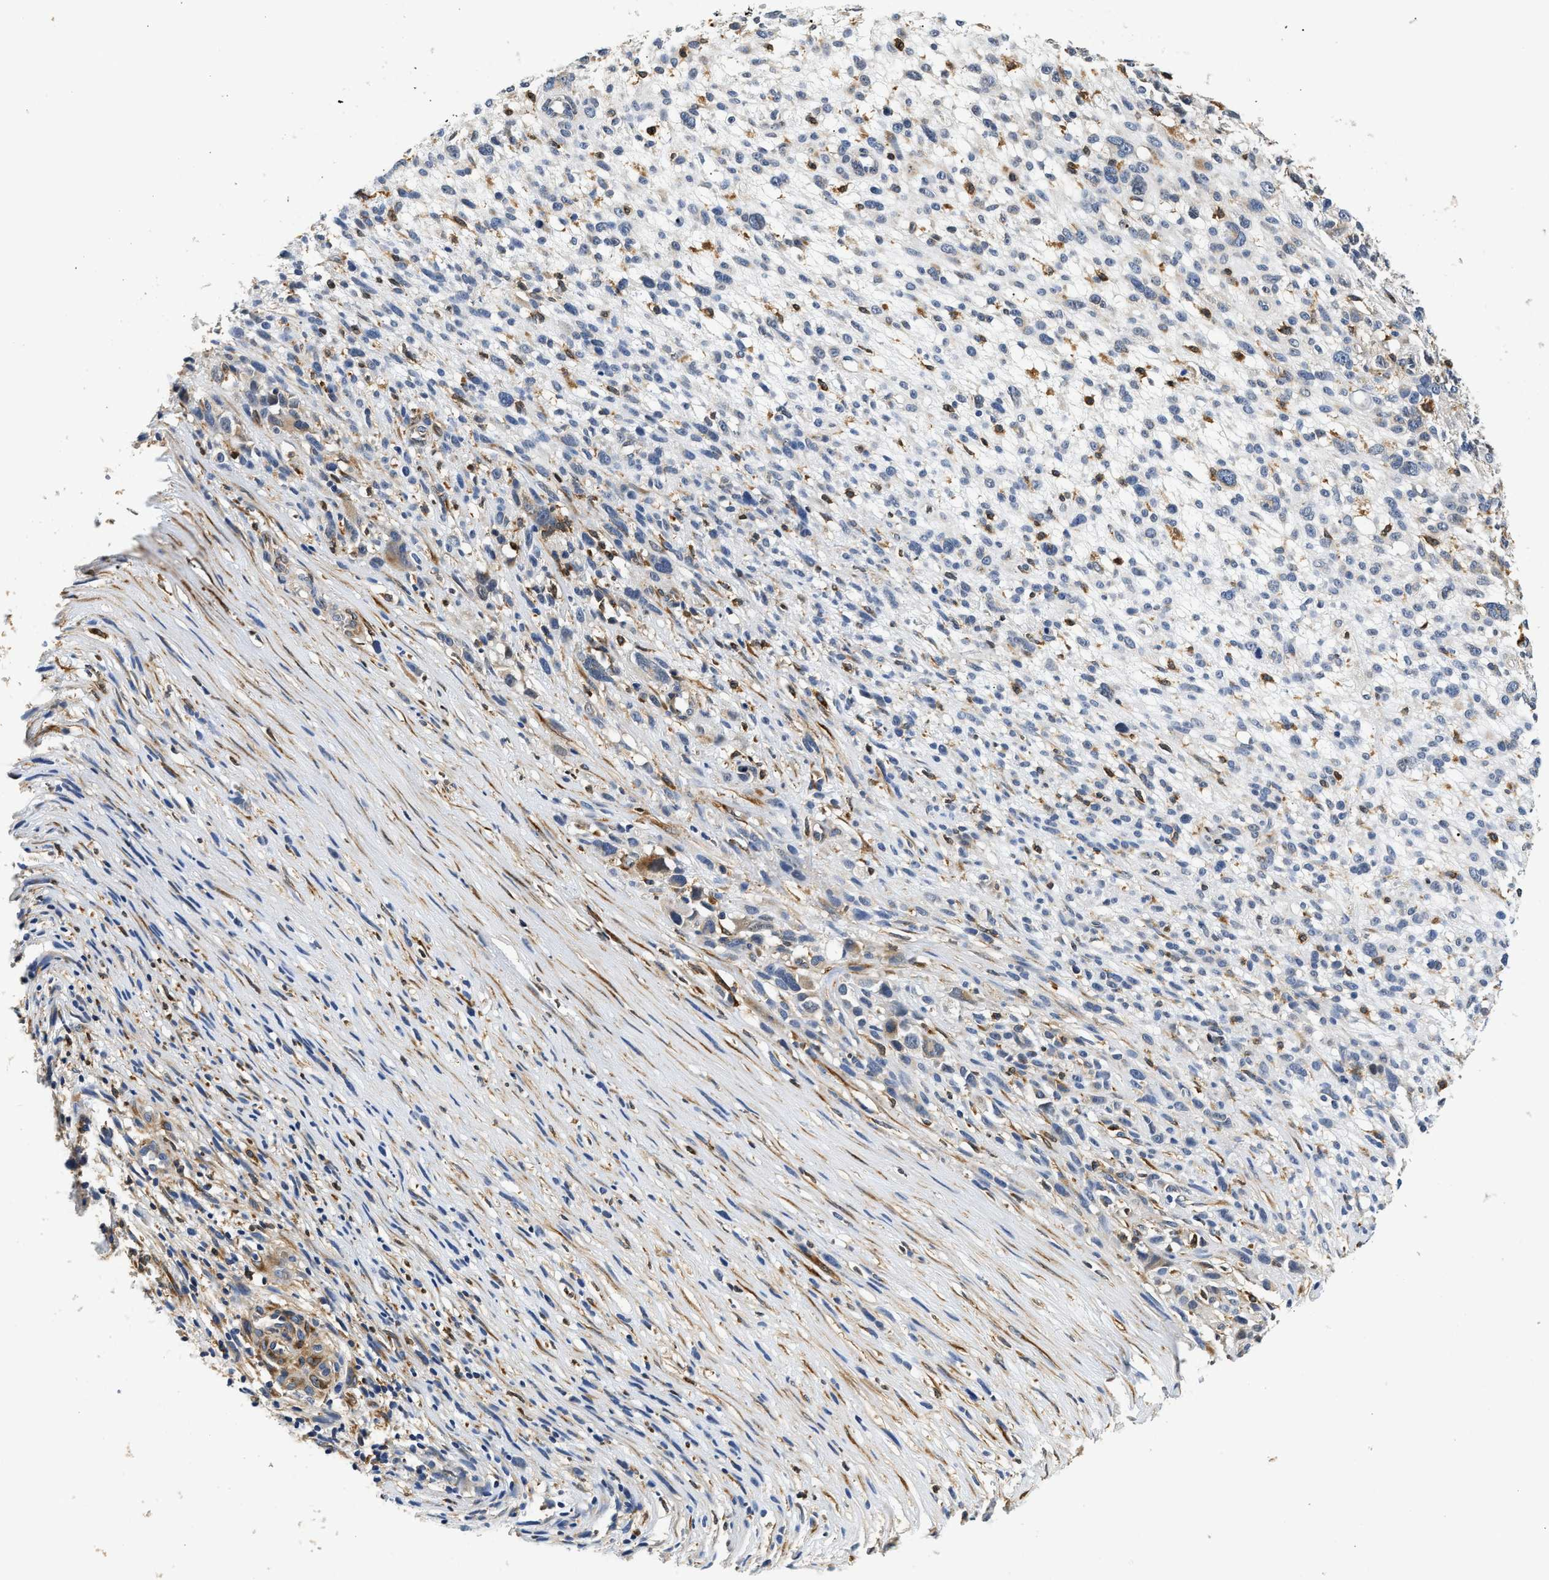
{"staining": {"intensity": "weak", "quantity": "<25%", "location": "cytoplasmic/membranous"}, "tissue": "melanoma", "cell_type": "Tumor cells", "image_type": "cancer", "snomed": [{"axis": "morphology", "description": "Malignant melanoma, NOS"}, {"axis": "topography", "description": "Skin"}], "caption": "The IHC micrograph has no significant positivity in tumor cells of malignant melanoma tissue.", "gene": "RAB31", "patient": {"sex": "female", "age": 55}}